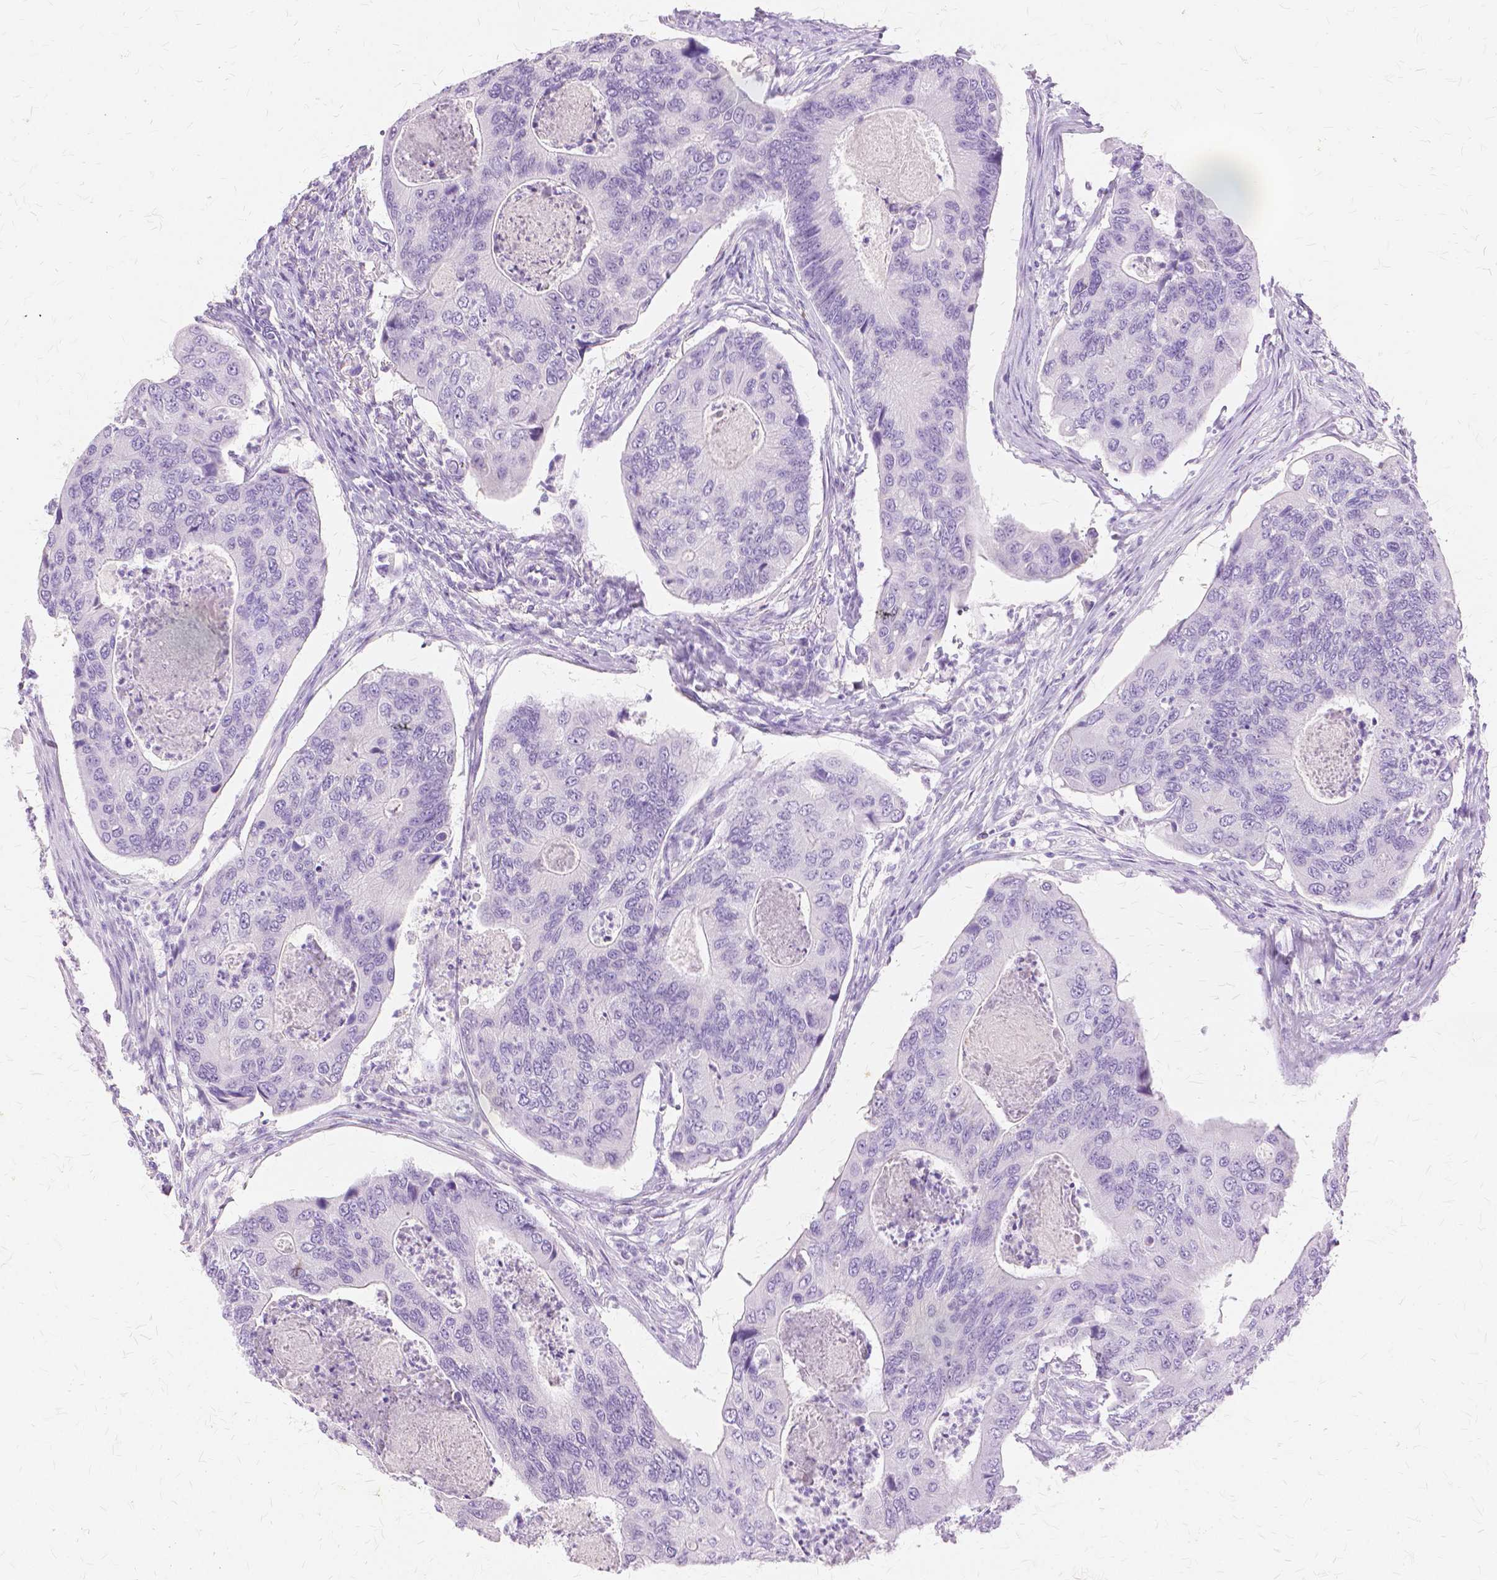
{"staining": {"intensity": "negative", "quantity": "none", "location": "none"}, "tissue": "colorectal cancer", "cell_type": "Tumor cells", "image_type": "cancer", "snomed": [{"axis": "morphology", "description": "Adenocarcinoma, NOS"}, {"axis": "topography", "description": "Colon"}], "caption": "This micrograph is of colorectal cancer (adenocarcinoma) stained with immunohistochemistry to label a protein in brown with the nuclei are counter-stained blue. There is no positivity in tumor cells. (DAB (3,3'-diaminobenzidine) immunohistochemistry, high magnification).", "gene": "TGM1", "patient": {"sex": "female", "age": 67}}